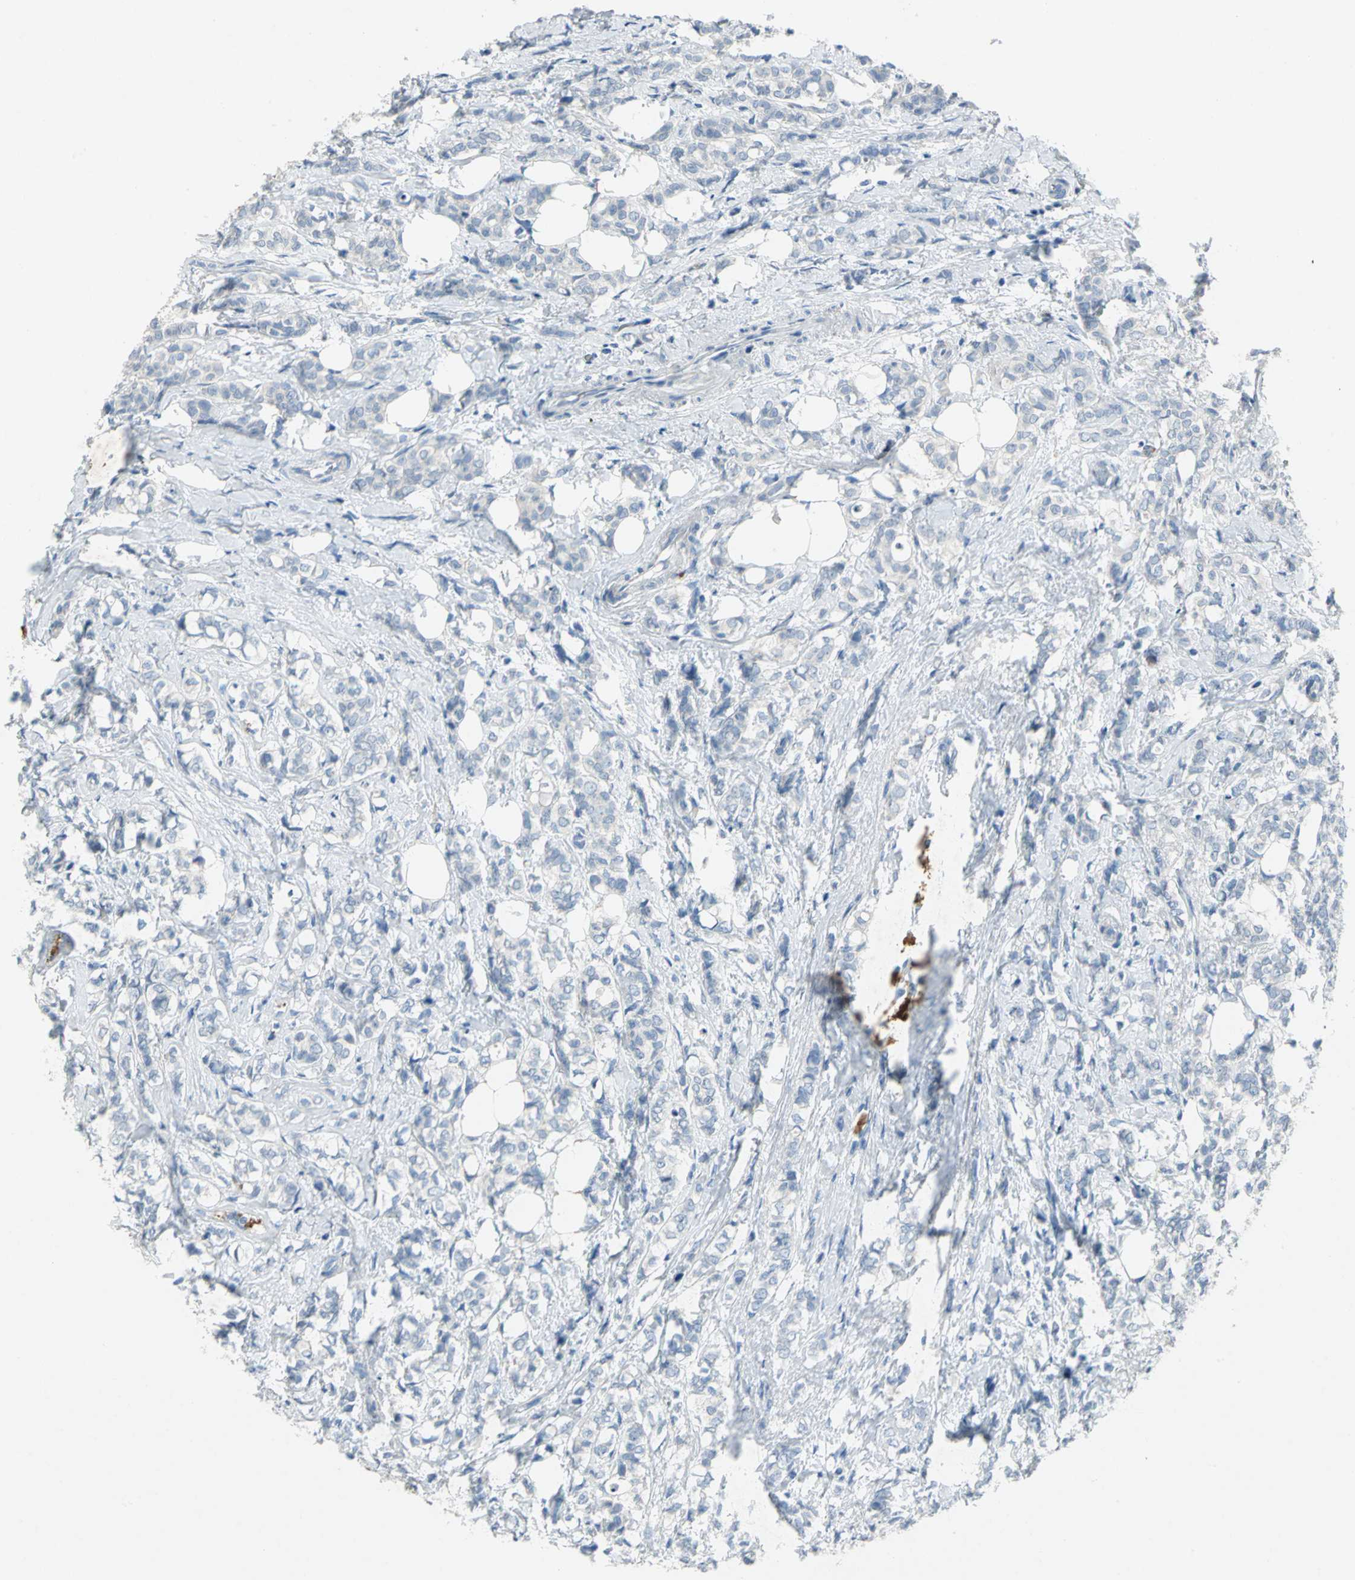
{"staining": {"intensity": "negative", "quantity": "none", "location": "none"}, "tissue": "breast cancer", "cell_type": "Tumor cells", "image_type": "cancer", "snomed": [{"axis": "morphology", "description": "Lobular carcinoma"}, {"axis": "topography", "description": "Breast"}], "caption": "IHC micrograph of neoplastic tissue: human breast cancer stained with DAB (3,3'-diaminobenzidine) demonstrates no significant protein positivity in tumor cells.", "gene": "PTGDS", "patient": {"sex": "female", "age": 60}}